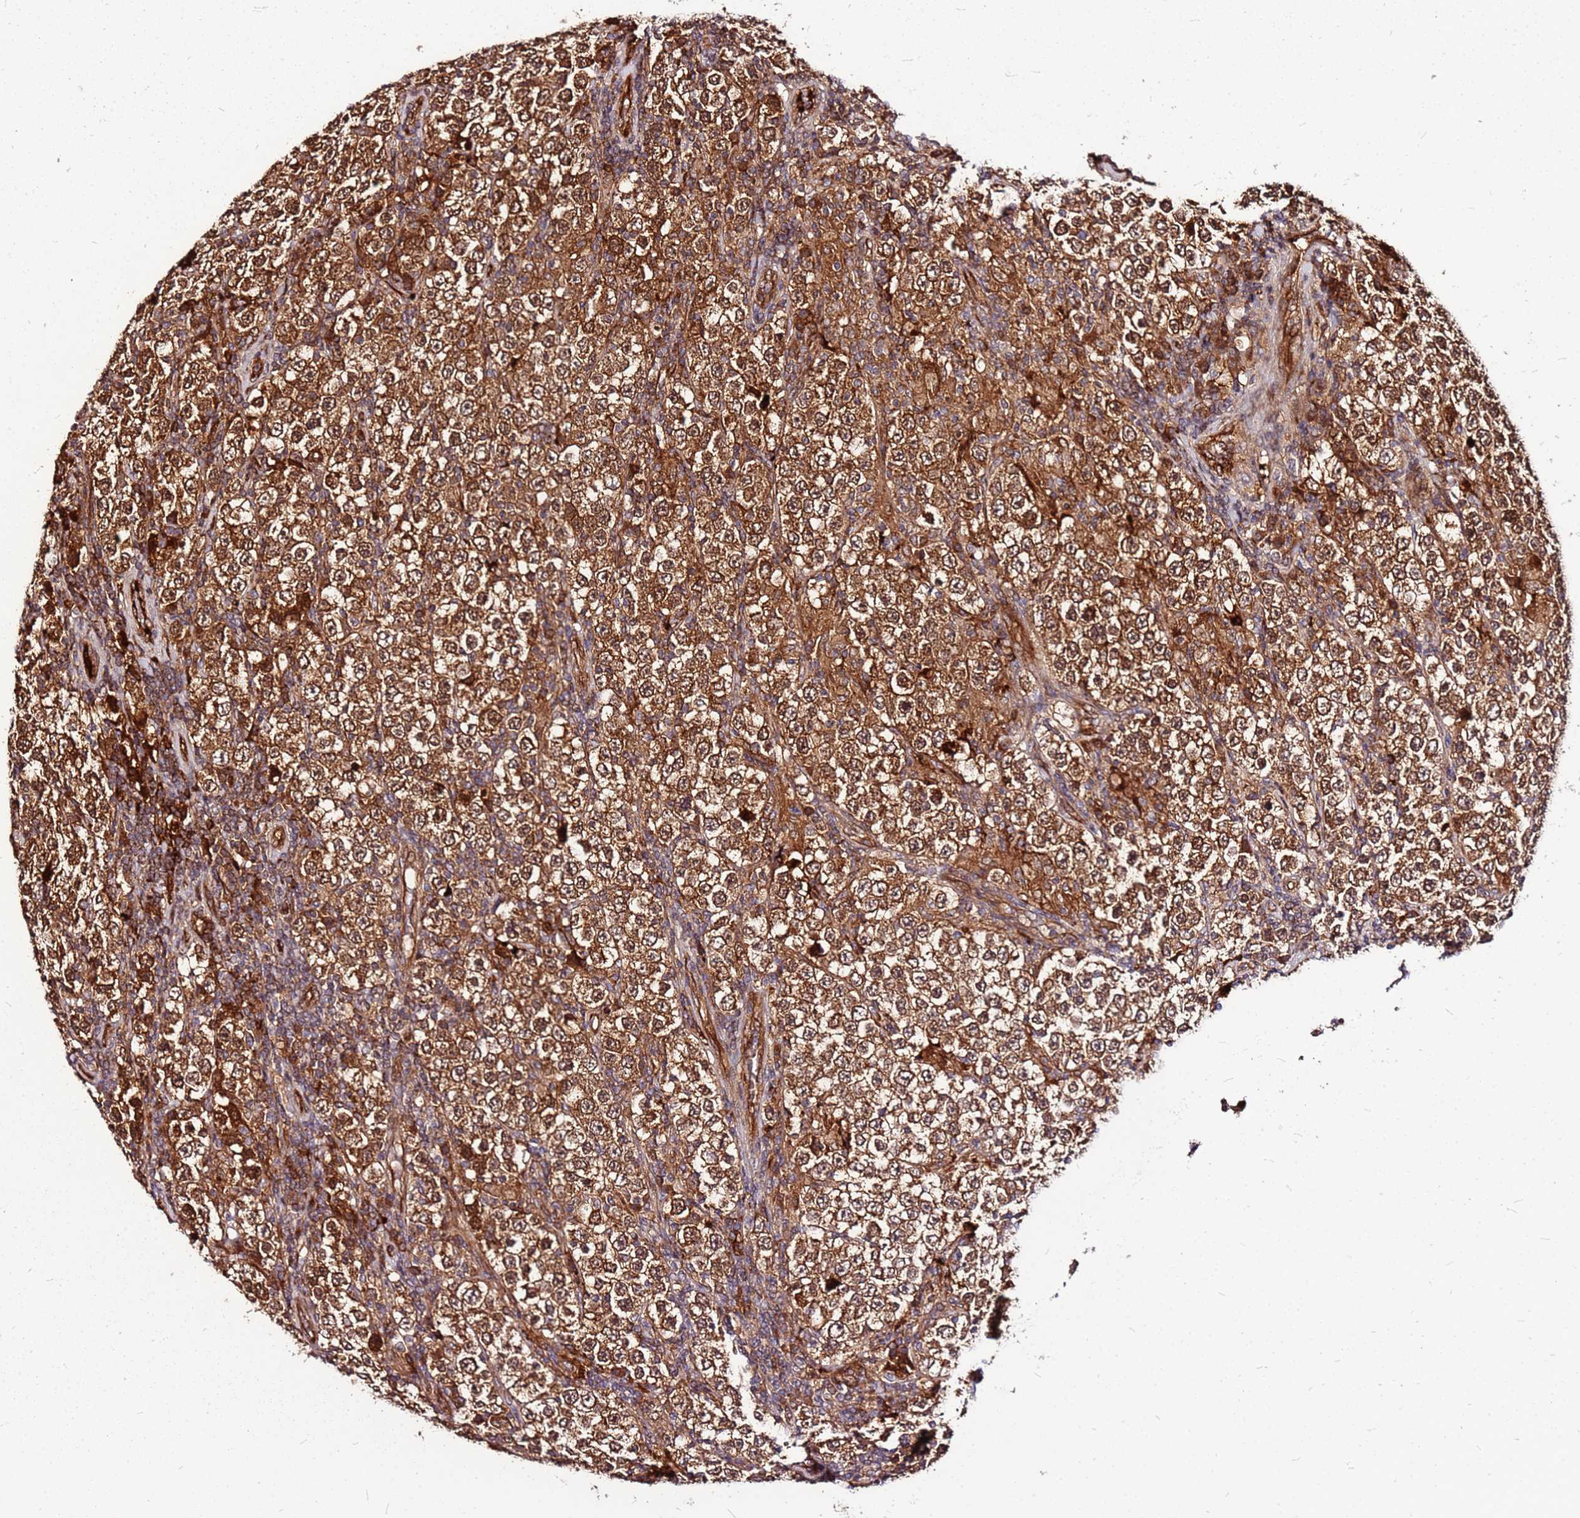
{"staining": {"intensity": "strong", "quantity": ">75%", "location": "cytoplasmic/membranous,nuclear"}, "tissue": "testis cancer", "cell_type": "Tumor cells", "image_type": "cancer", "snomed": [{"axis": "morphology", "description": "Normal tissue, NOS"}, {"axis": "morphology", "description": "Urothelial carcinoma, High grade"}, {"axis": "morphology", "description": "Seminoma, NOS"}, {"axis": "morphology", "description": "Carcinoma, Embryonal, NOS"}, {"axis": "topography", "description": "Urinary bladder"}, {"axis": "topography", "description": "Testis"}], "caption": "Immunohistochemical staining of human testis embryonal carcinoma shows high levels of strong cytoplasmic/membranous and nuclear expression in about >75% of tumor cells. (IHC, brightfield microscopy, high magnification).", "gene": "LYPLAL1", "patient": {"sex": "male", "age": 41}}